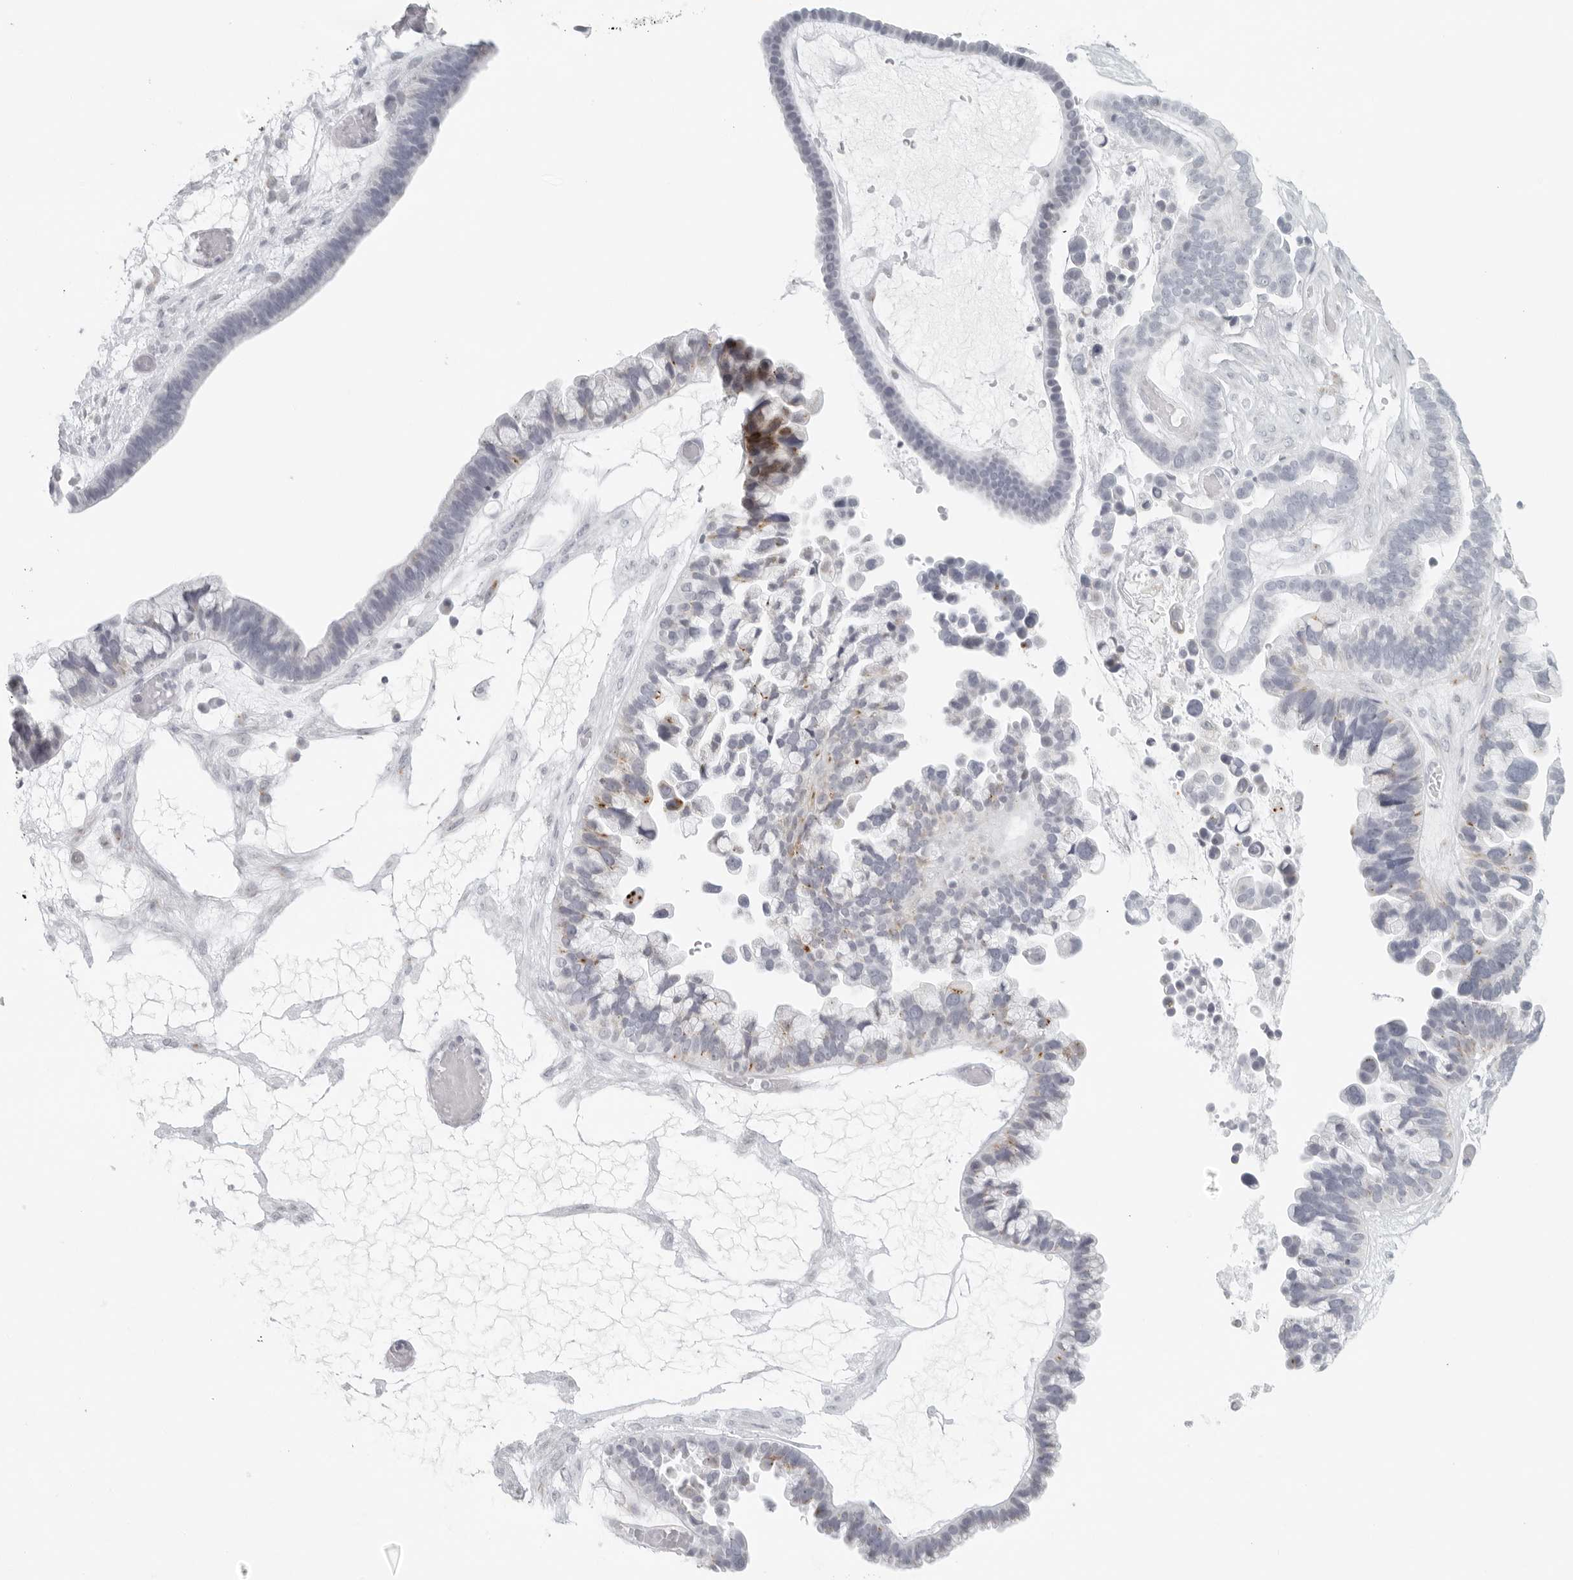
{"staining": {"intensity": "negative", "quantity": "none", "location": "none"}, "tissue": "ovarian cancer", "cell_type": "Tumor cells", "image_type": "cancer", "snomed": [{"axis": "morphology", "description": "Cystadenocarcinoma, serous, NOS"}, {"axis": "topography", "description": "Ovary"}], "caption": "Tumor cells show no significant protein staining in ovarian serous cystadenocarcinoma.", "gene": "RPS6KC1", "patient": {"sex": "female", "age": 56}}